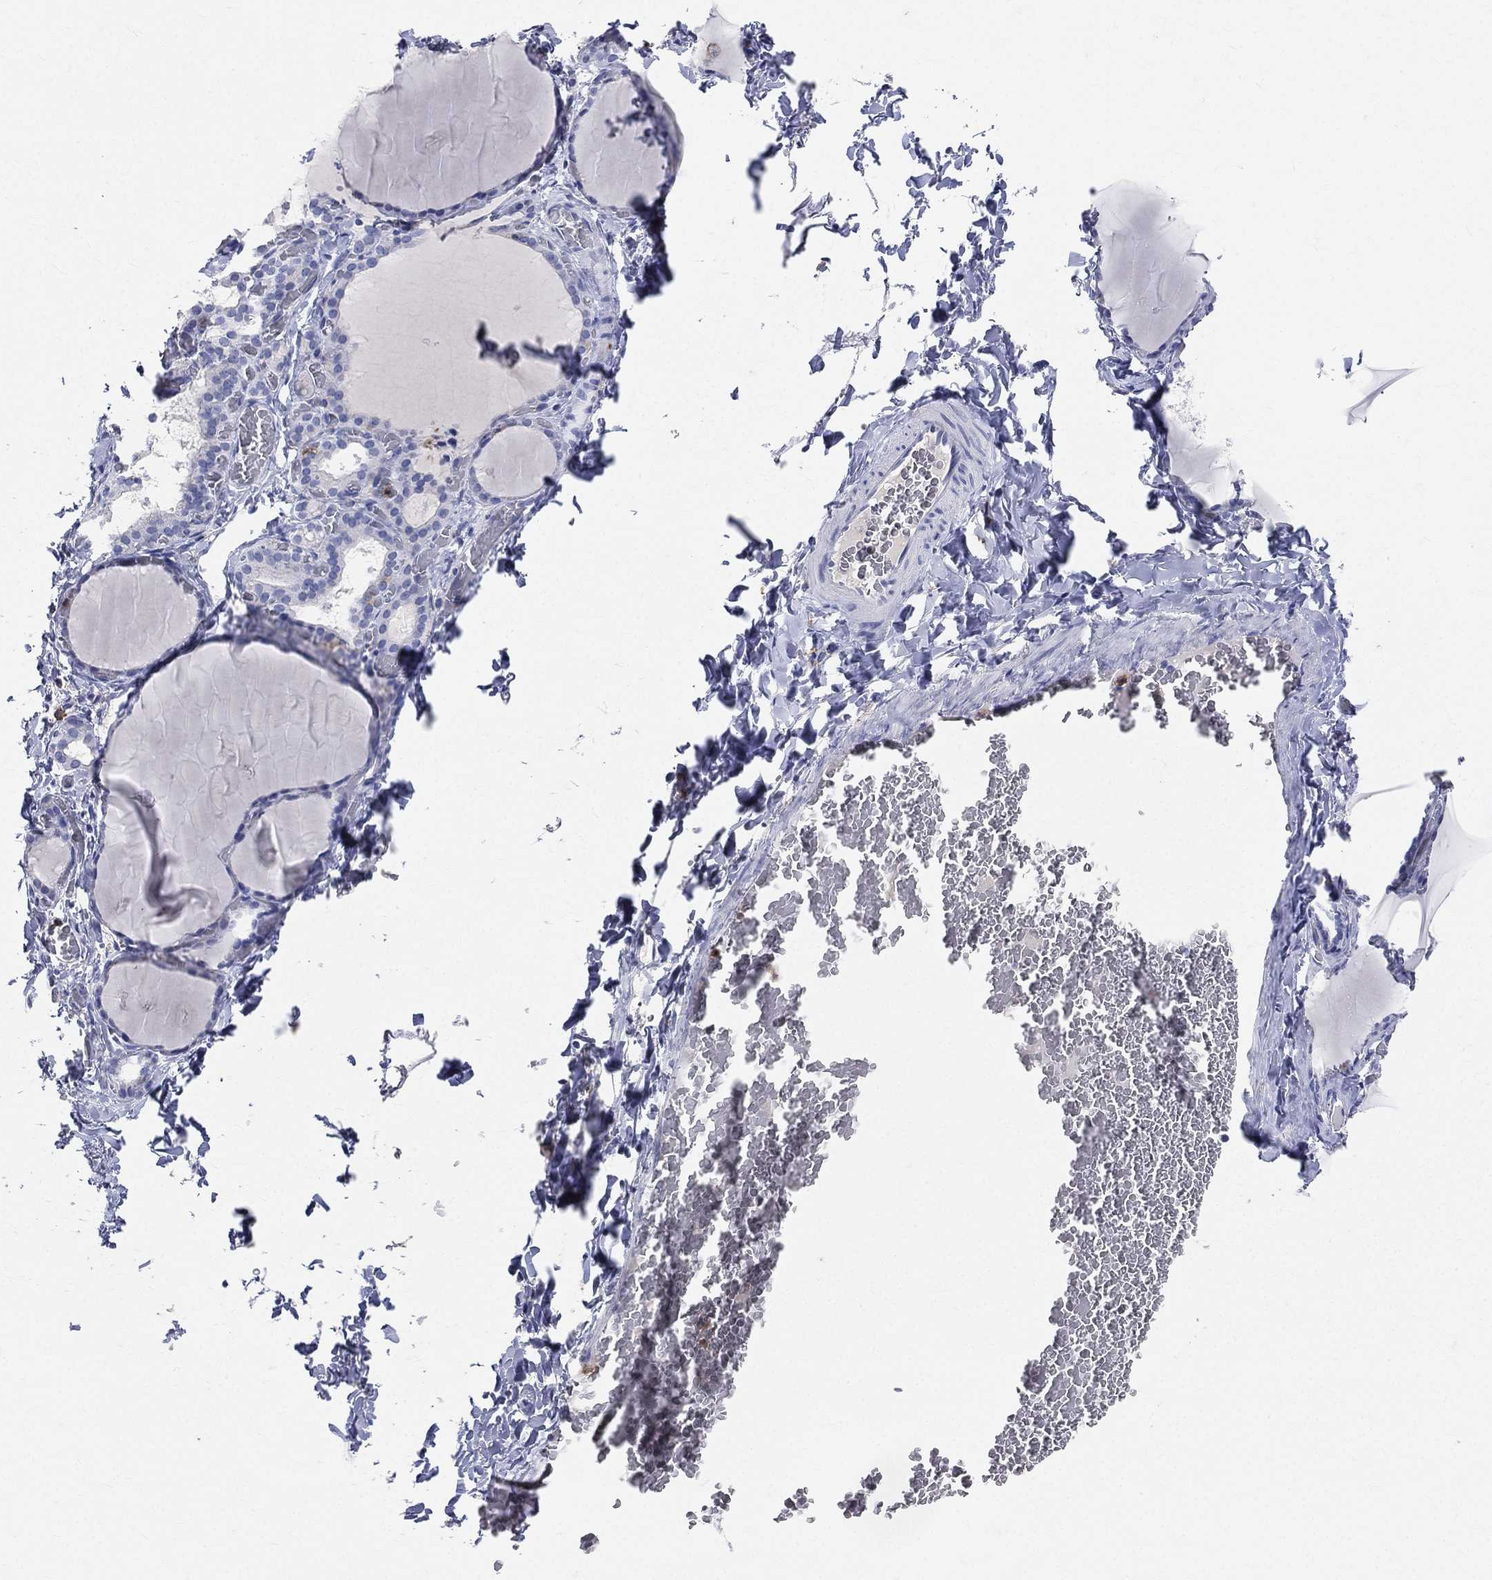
{"staining": {"intensity": "negative", "quantity": "none", "location": "none"}, "tissue": "thyroid gland", "cell_type": "Glandular cells", "image_type": "normal", "snomed": [{"axis": "morphology", "description": "Normal tissue, NOS"}, {"axis": "morphology", "description": "Hyperplasia, NOS"}, {"axis": "topography", "description": "Thyroid gland"}], "caption": "Thyroid gland stained for a protein using immunohistochemistry demonstrates no expression glandular cells.", "gene": "CD33", "patient": {"sex": "female", "age": 27}}